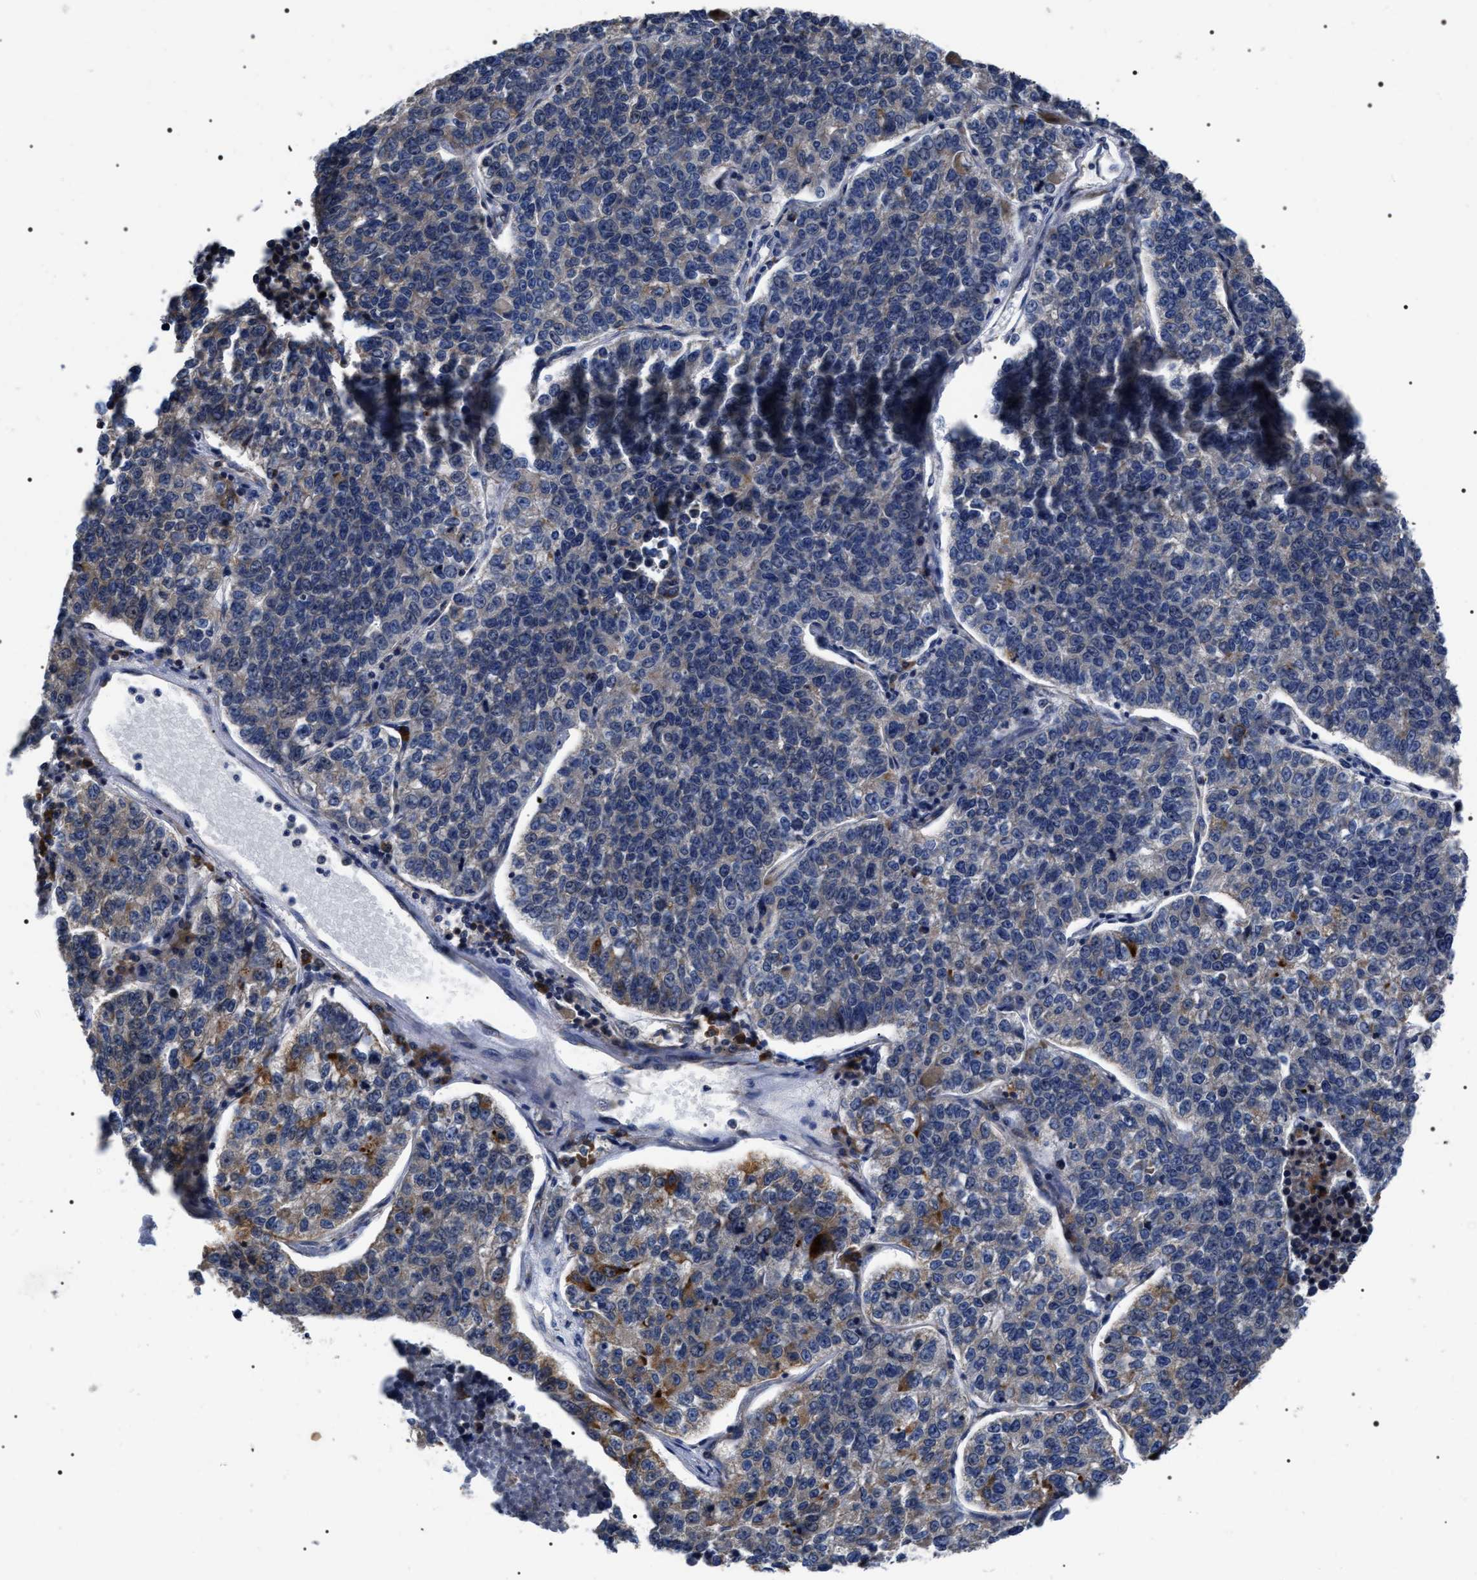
{"staining": {"intensity": "moderate", "quantity": "<25%", "location": "cytoplasmic/membranous"}, "tissue": "lung cancer", "cell_type": "Tumor cells", "image_type": "cancer", "snomed": [{"axis": "morphology", "description": "Adenocarcinoma, NOS"}, {"axis": "topography", "description": "Lung"}], "caption": "Adenocarcinoma (lung) was stained to show a protein in brown. There is low levels of moderate cytoplasmic/membranous expression in about <25% of tumor cells.", "gene": "MIS18A", "patient": {"sex": "male", "age": 49}}